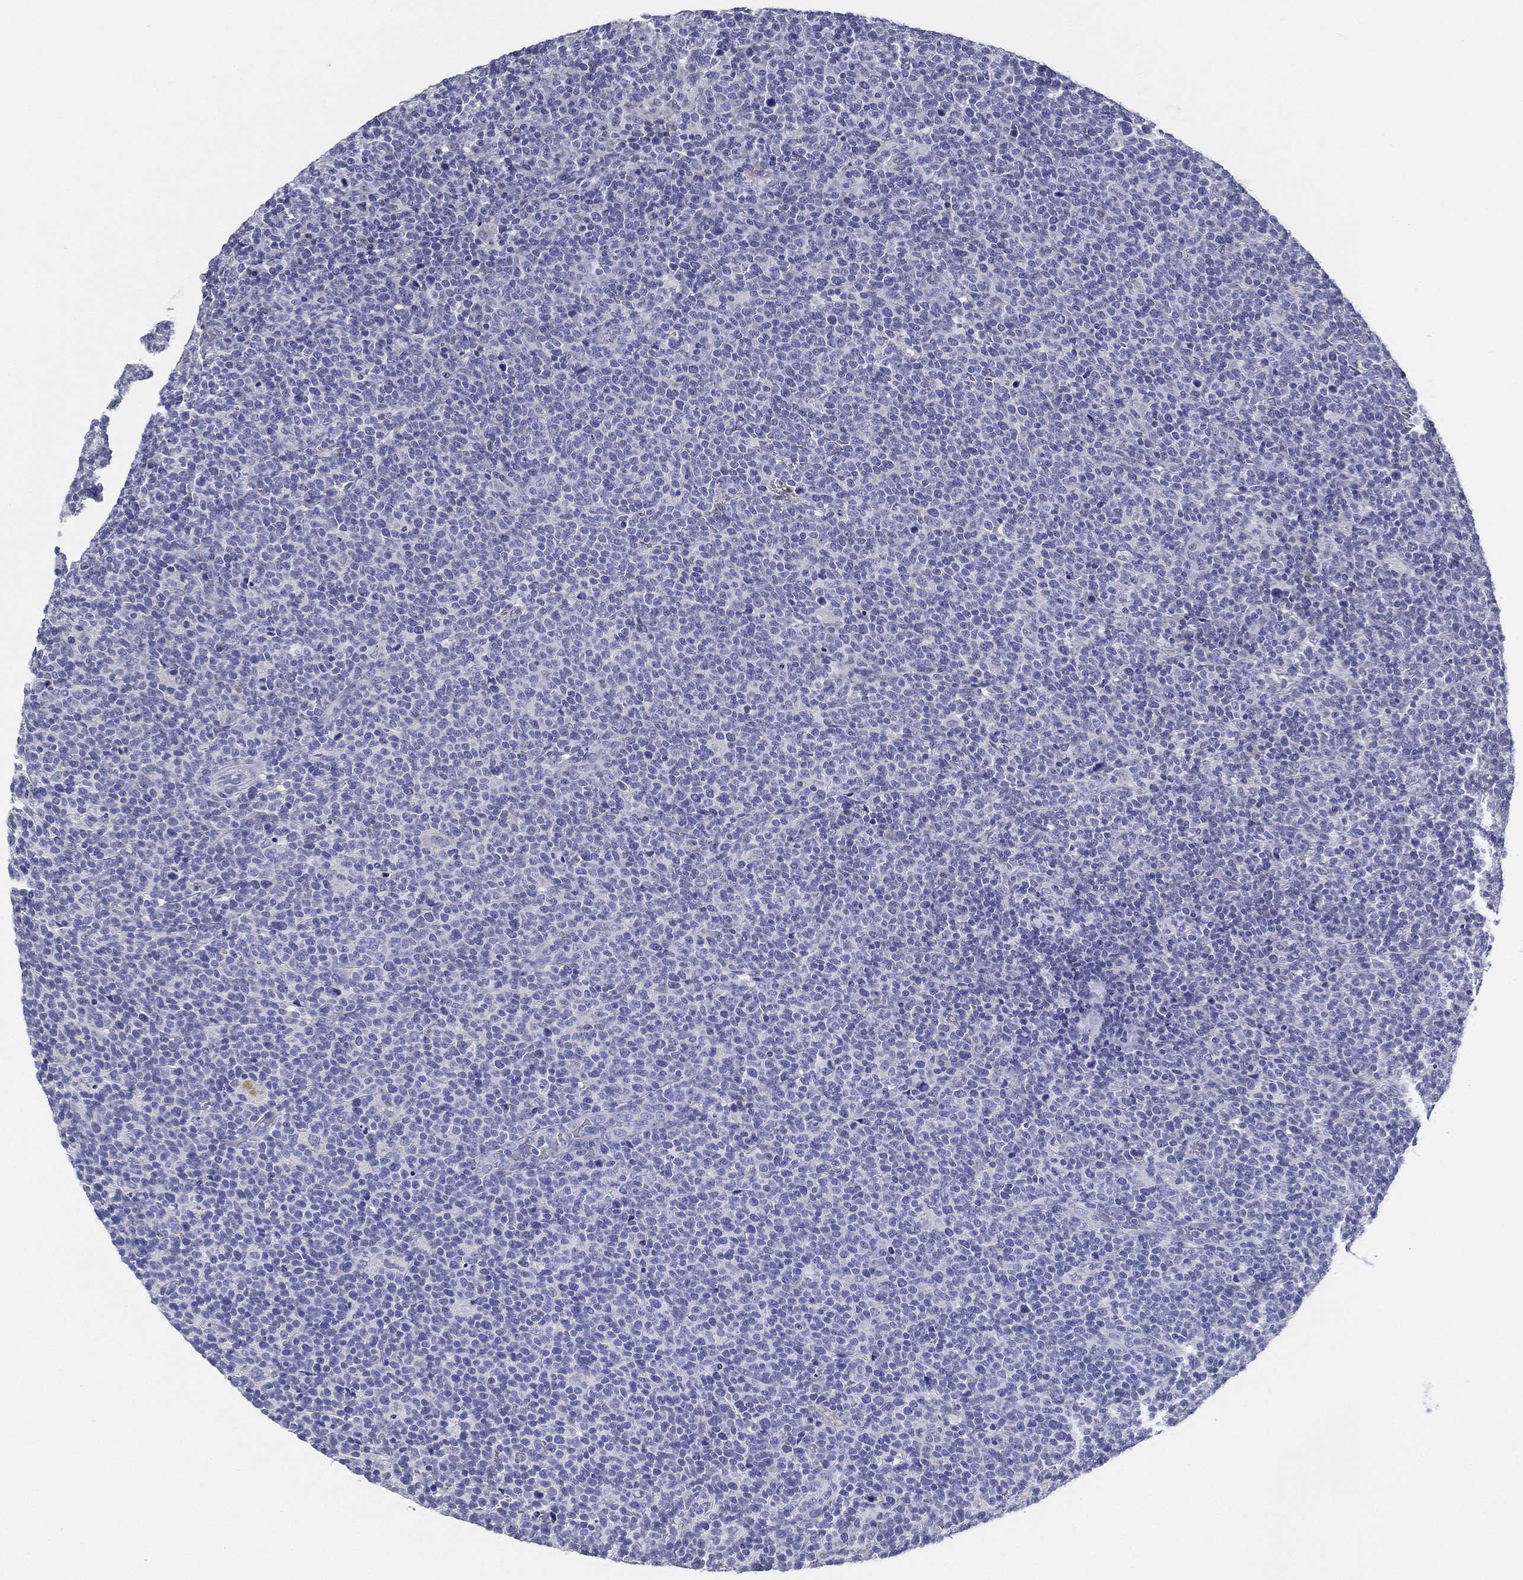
{"staining": {"intensity": "negative", "quantity": "none", "location": "none"}, "tissue": "lymphoma", "cell_type": "Tumor cells", "image_type": "cancer", "snomed": [{"axis": "morphology", "description": "Malignant lymphoma, non-Hodgkin's type, High grade"}, {"axis": "topography", "description": "Lymph node"}], "caption": "High magnification brightfield microscopy of lymphoma stained with DAB (3,3'-diaminobenzidine) (brown) and counterstained with hematoxylin (blue): tumor cells show no significant staining.", "gene": "STS", "patient": {"sex": "male", "age": 61}}